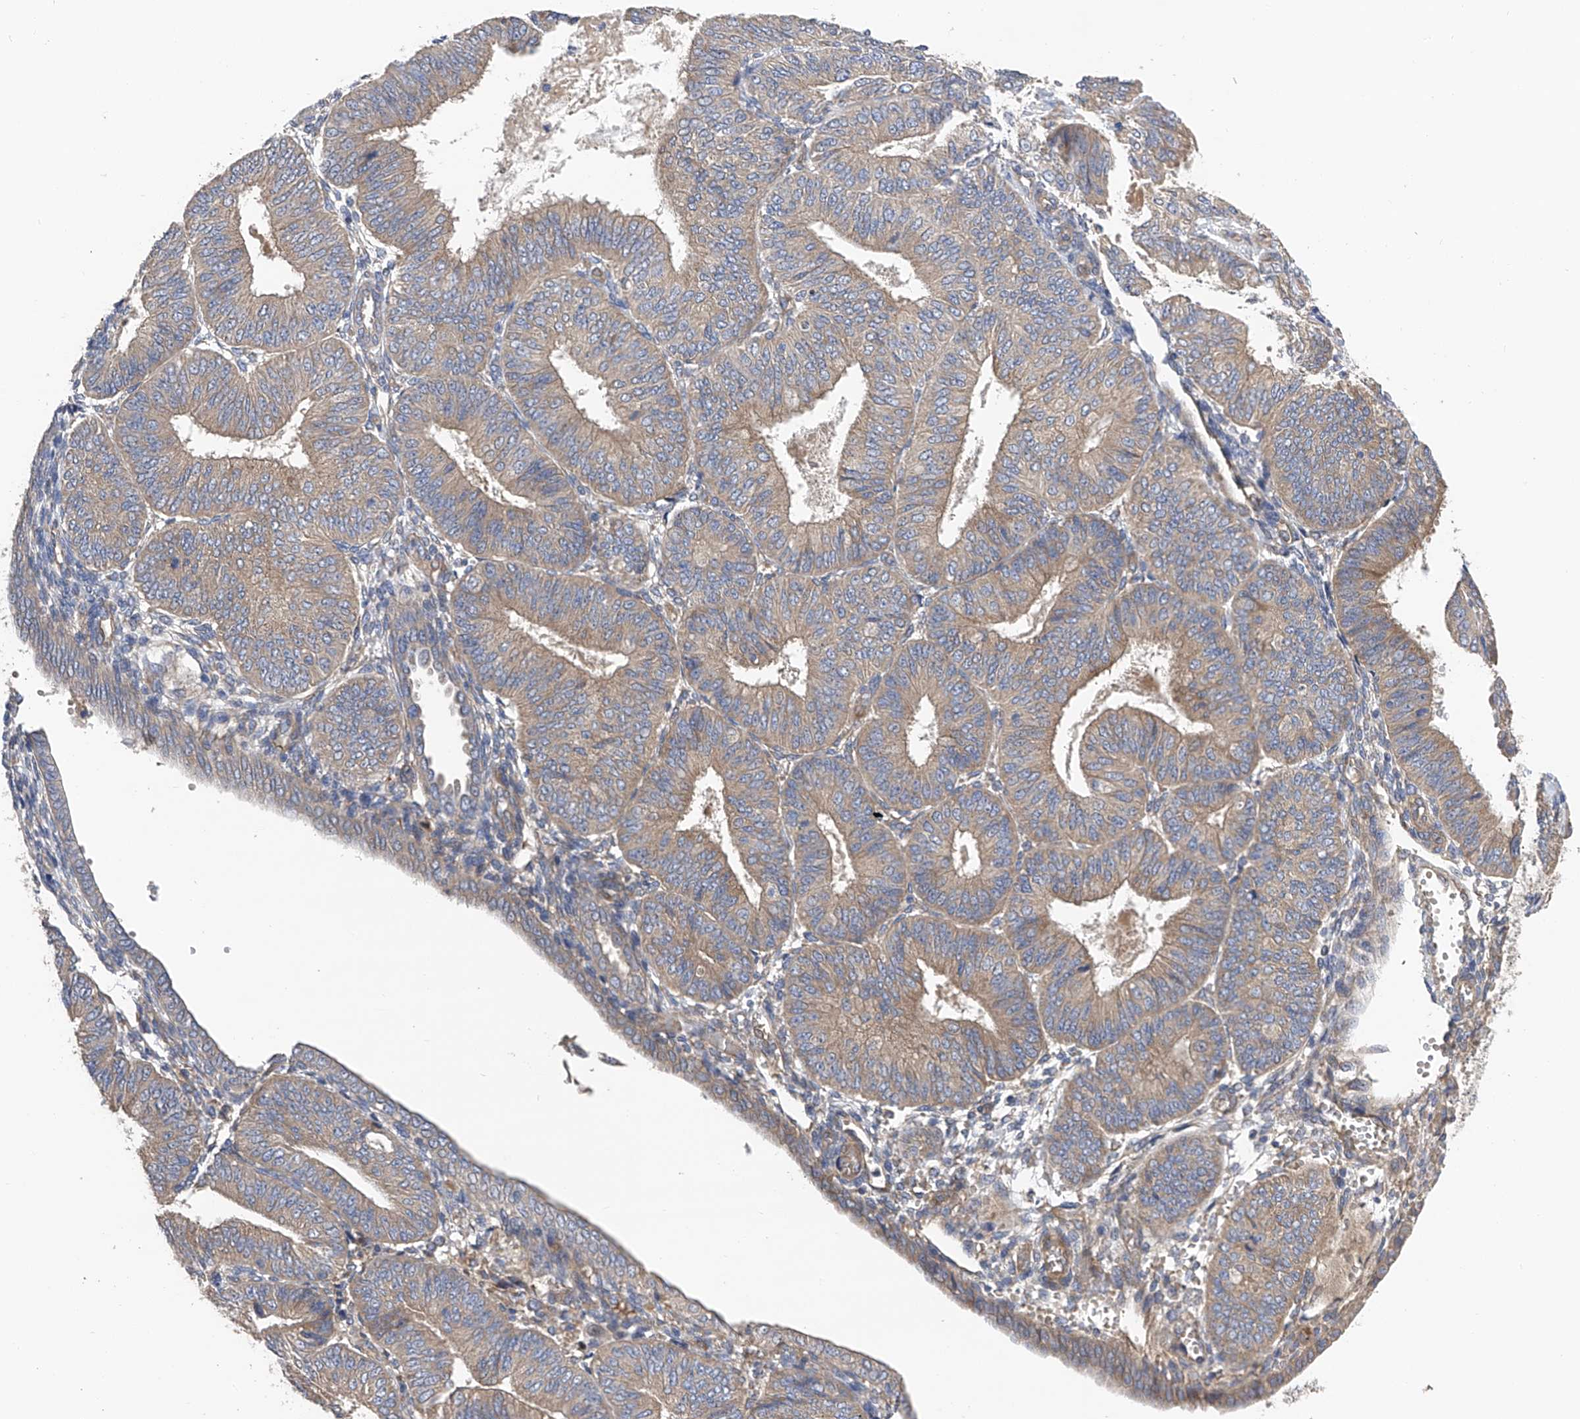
{"staining": {"intensity": "weak", "quantity": "25%-75%", "location": "cytoplasmic/membranous"}, "tissue": "endometrial cancer", "cell_type": "Tumor cells", "image_type": "cancer", "snomed": [{"axis": "morphology", "description": "Adenocarcinoma, NOS"}, {"axis": "topography", "description": "Endometrium"}], "caption": "Endometrial adenocarcinoma tissue reveals weak cytoplasmic/membranous staining in approximately 25%-75% of tumor cells, visualized by immunohistochemistry.", "gene": "PTK2", "patient": {"sex": "female", "age": 58}}